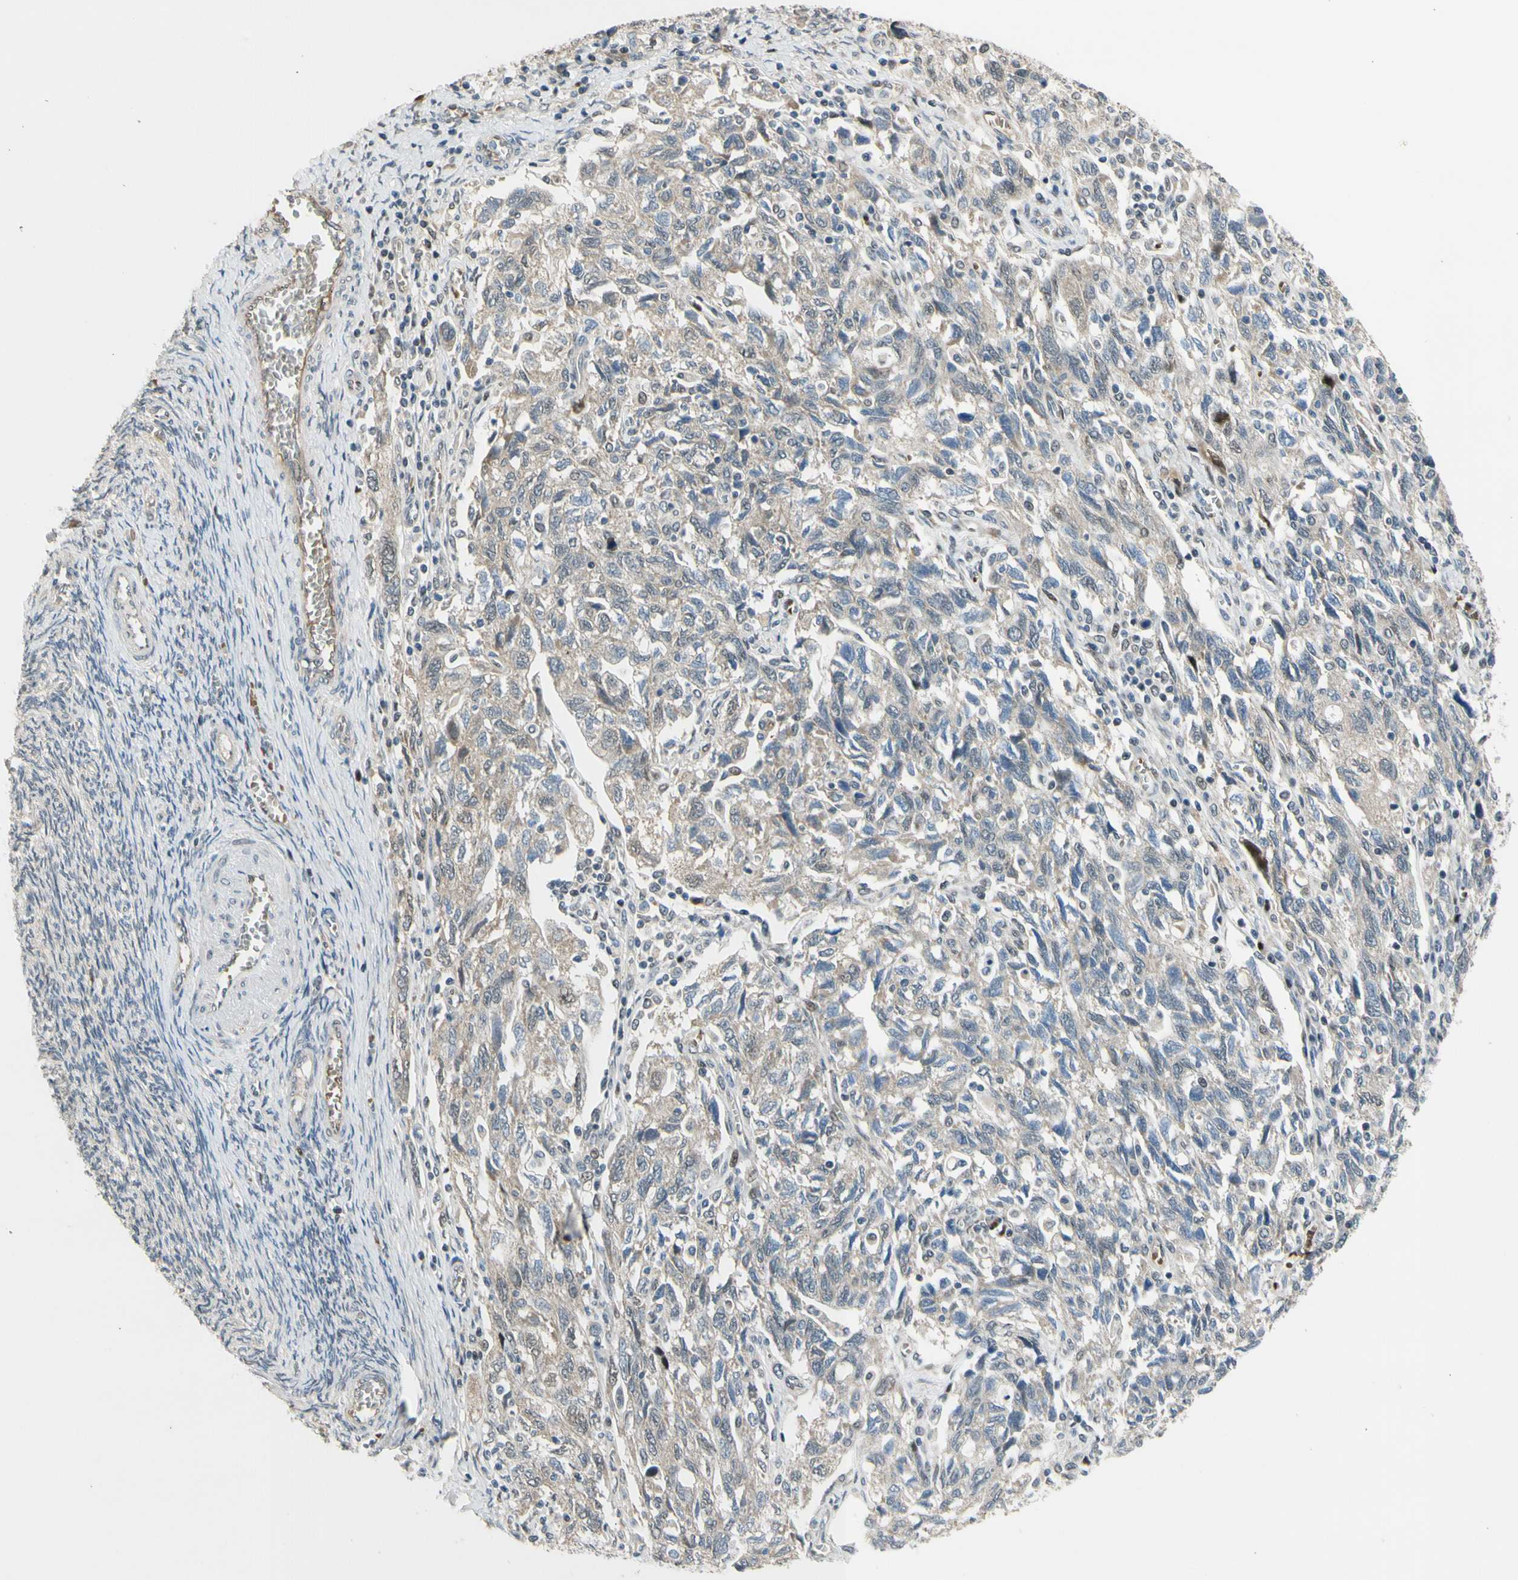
{"staining": {"intensity": "weak", "quantity": ">75%", "location": "cytoplasmic/membranous"}, "tissue": "ovarian cancer", "cell_type": "Tumor cells", "image_type": "cancer", "snomed": [{"axis": "morphology", "description": "Carcinoma, NOS"}, {"axis": "morphology", "description": "Cystadenocarcinoma, serous, NOS"}, {"axis": "topography", "description": "Ovary"}], "caption": "Immunohistochemistry of ovarian cancer (carcinoma) exhibits low levels of weak cytoplasmic/membranous expression in approximately >75% of tumor cells.", "gene": "ZNF184", "patient": {"sex": "female", "age": 69}}